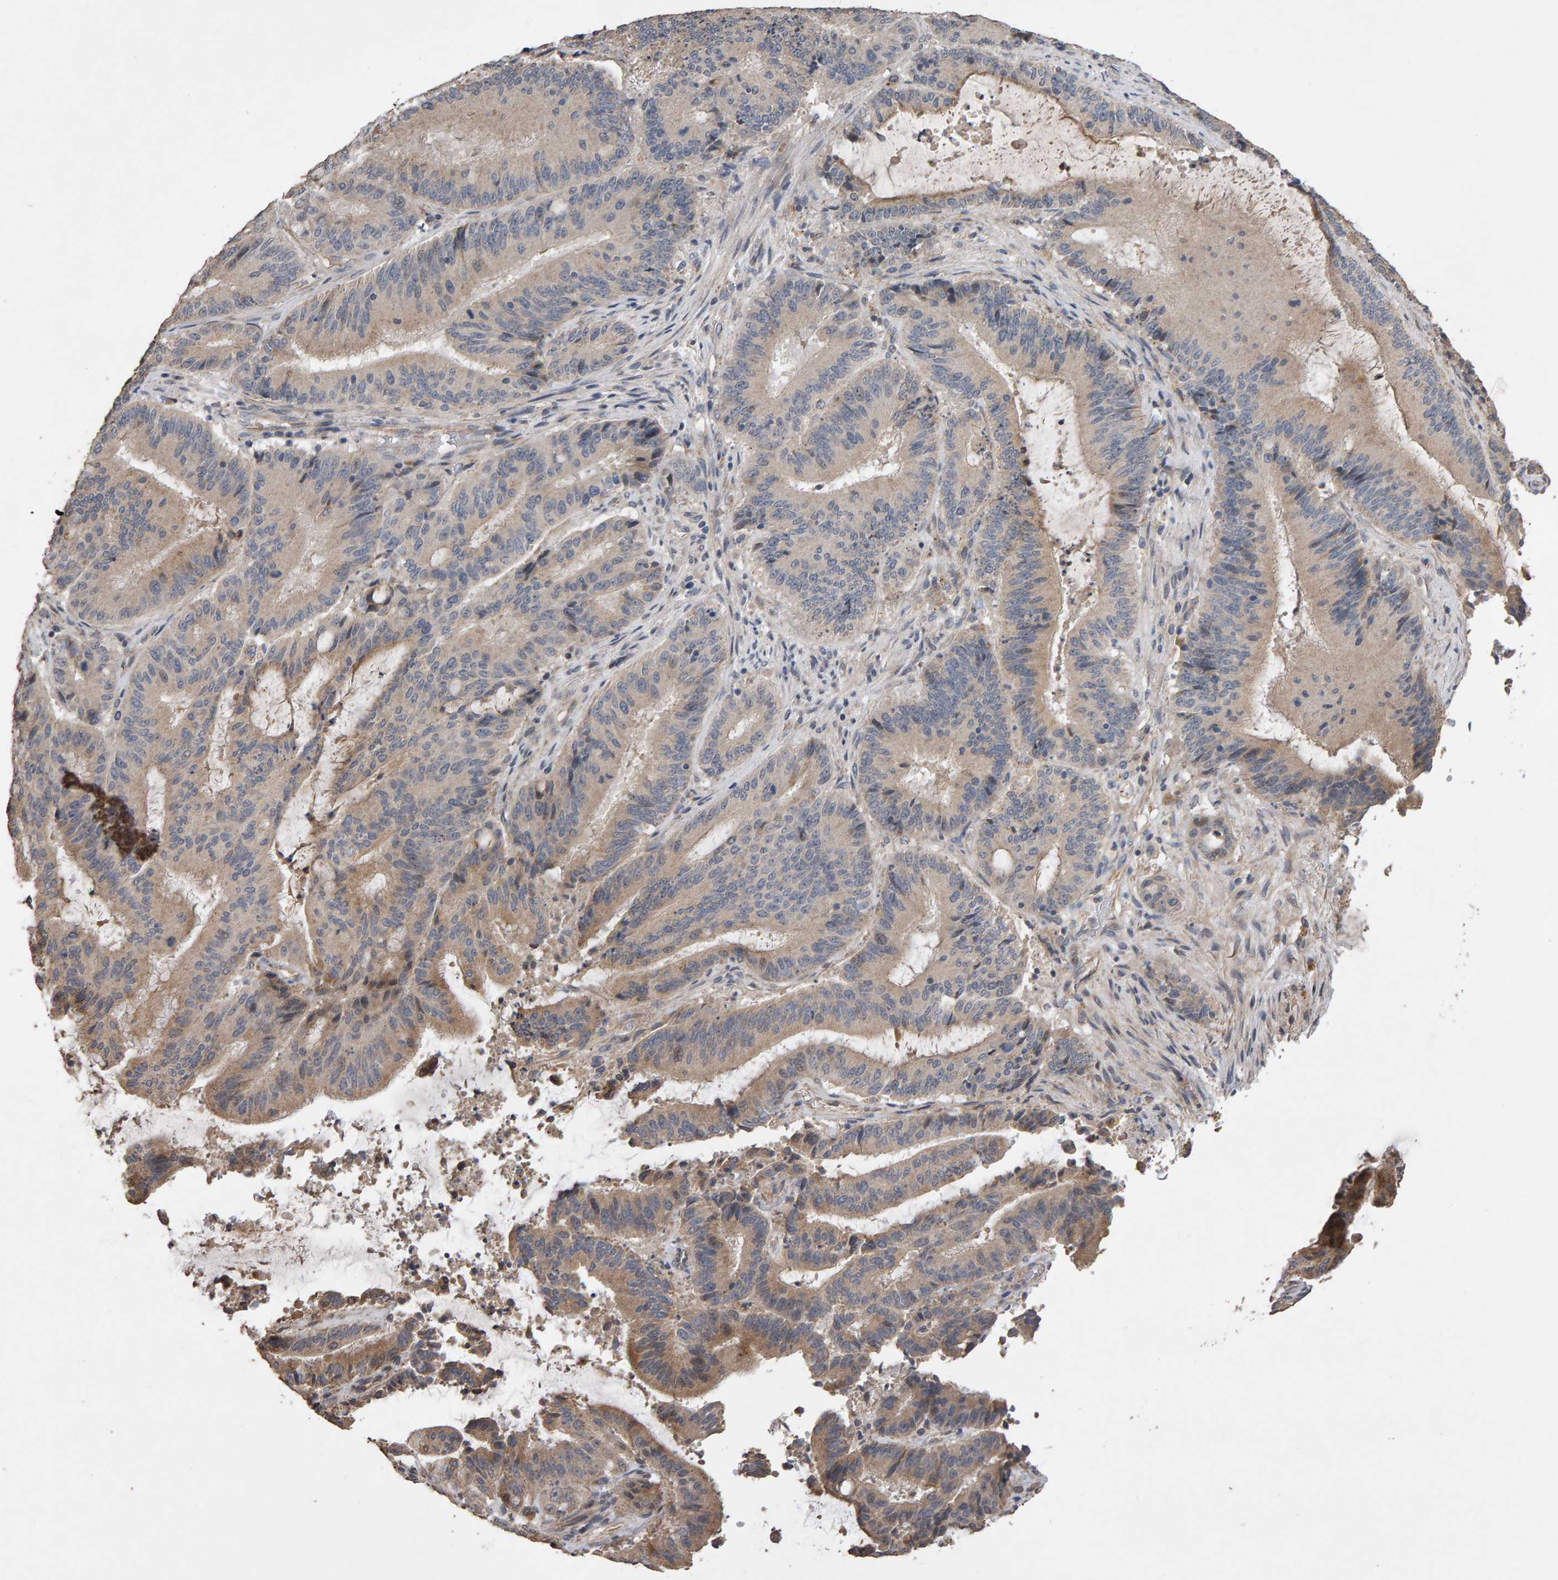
{"staining": {"intensity": "moderate", "quantity": "<25%", "location": "cytoplasmic/membranous"}, "tissue": "liver cancer", "cell_type": "Tumor cells", "image_type": "cancer", "snomed": [{"axis": "morphology", "description": "Normal tissue, NOS"}, {"axis": "morphology", "description": "Cholangiocarcinoma"}, {"axis": "topography", "description": "Liver"}, {"axis": "topography", "description": "Peripheral nerve tissue"}], "caption": "A micrograph of liver cancer stained for a protein shows moderate cytoplasmic/membranous brown staining in tumor cells. (IHC, brightfield microscopy, high magnification).", "gene": "COASY", "patient": {"sex": "female", "age": 73}}